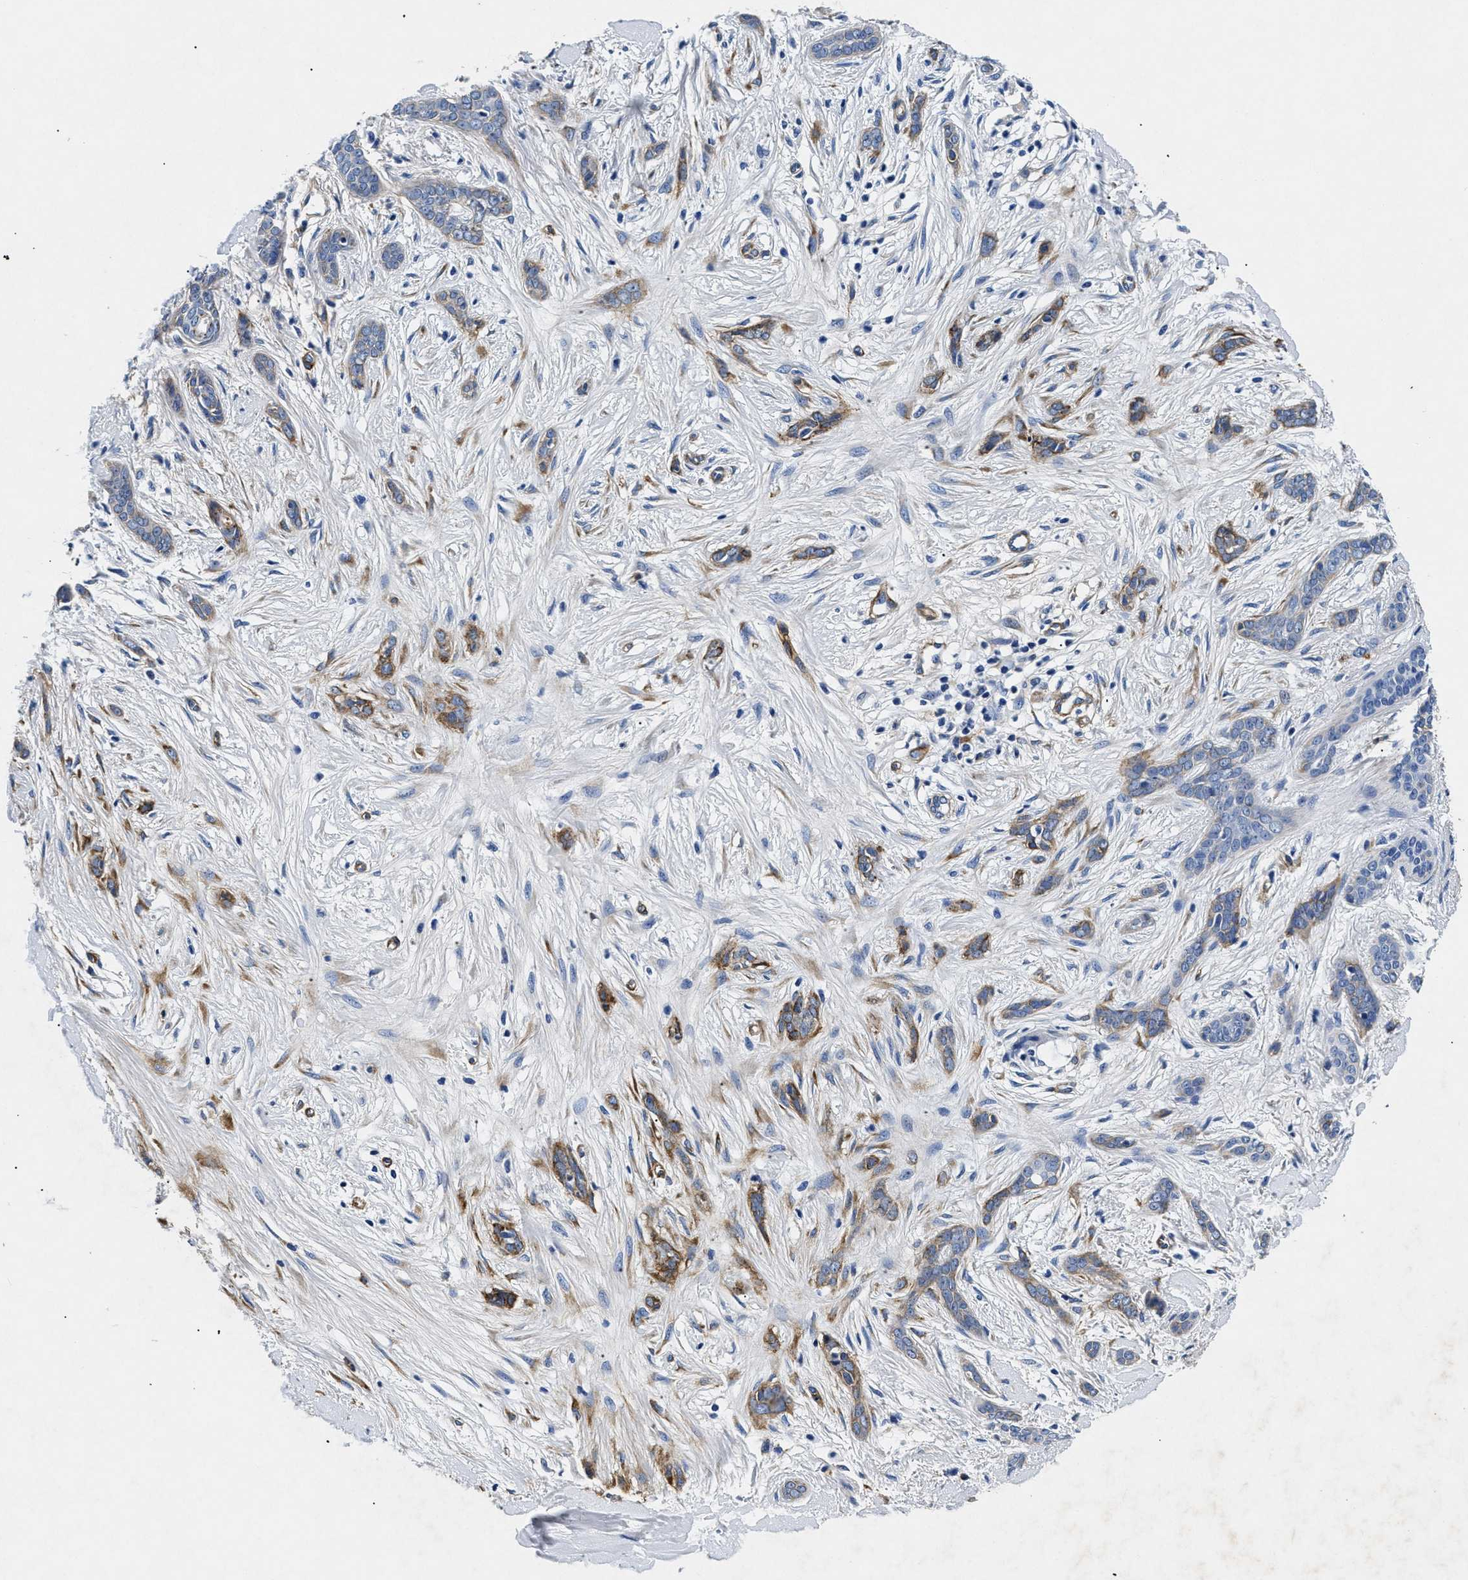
{"staining": {"intensity": "strong", "quantity": "<25%", "location": "cytoplasmic/membranous"}, "tissue": "skin cancer", "cell_type": "Tumor cells", "image_type": "cancer", "snomed": [{"axis": "morphology", "description": "Basal cell carcinoma"}, {"axis": "morphology", "description": "Adnexal tumor, benign"}, {"axis": "topography", "description": "Skin"}], "caption": "This photomicrograph demonstrates immunohistochemistry (IHC) staining of human skin benign adnexal tumor, with medium strong cytoplasmic/membranous expression in approximately <25% of tumor cells.", "gene": "LAMA3", "patient": {"sex": "female", "age": 42}}